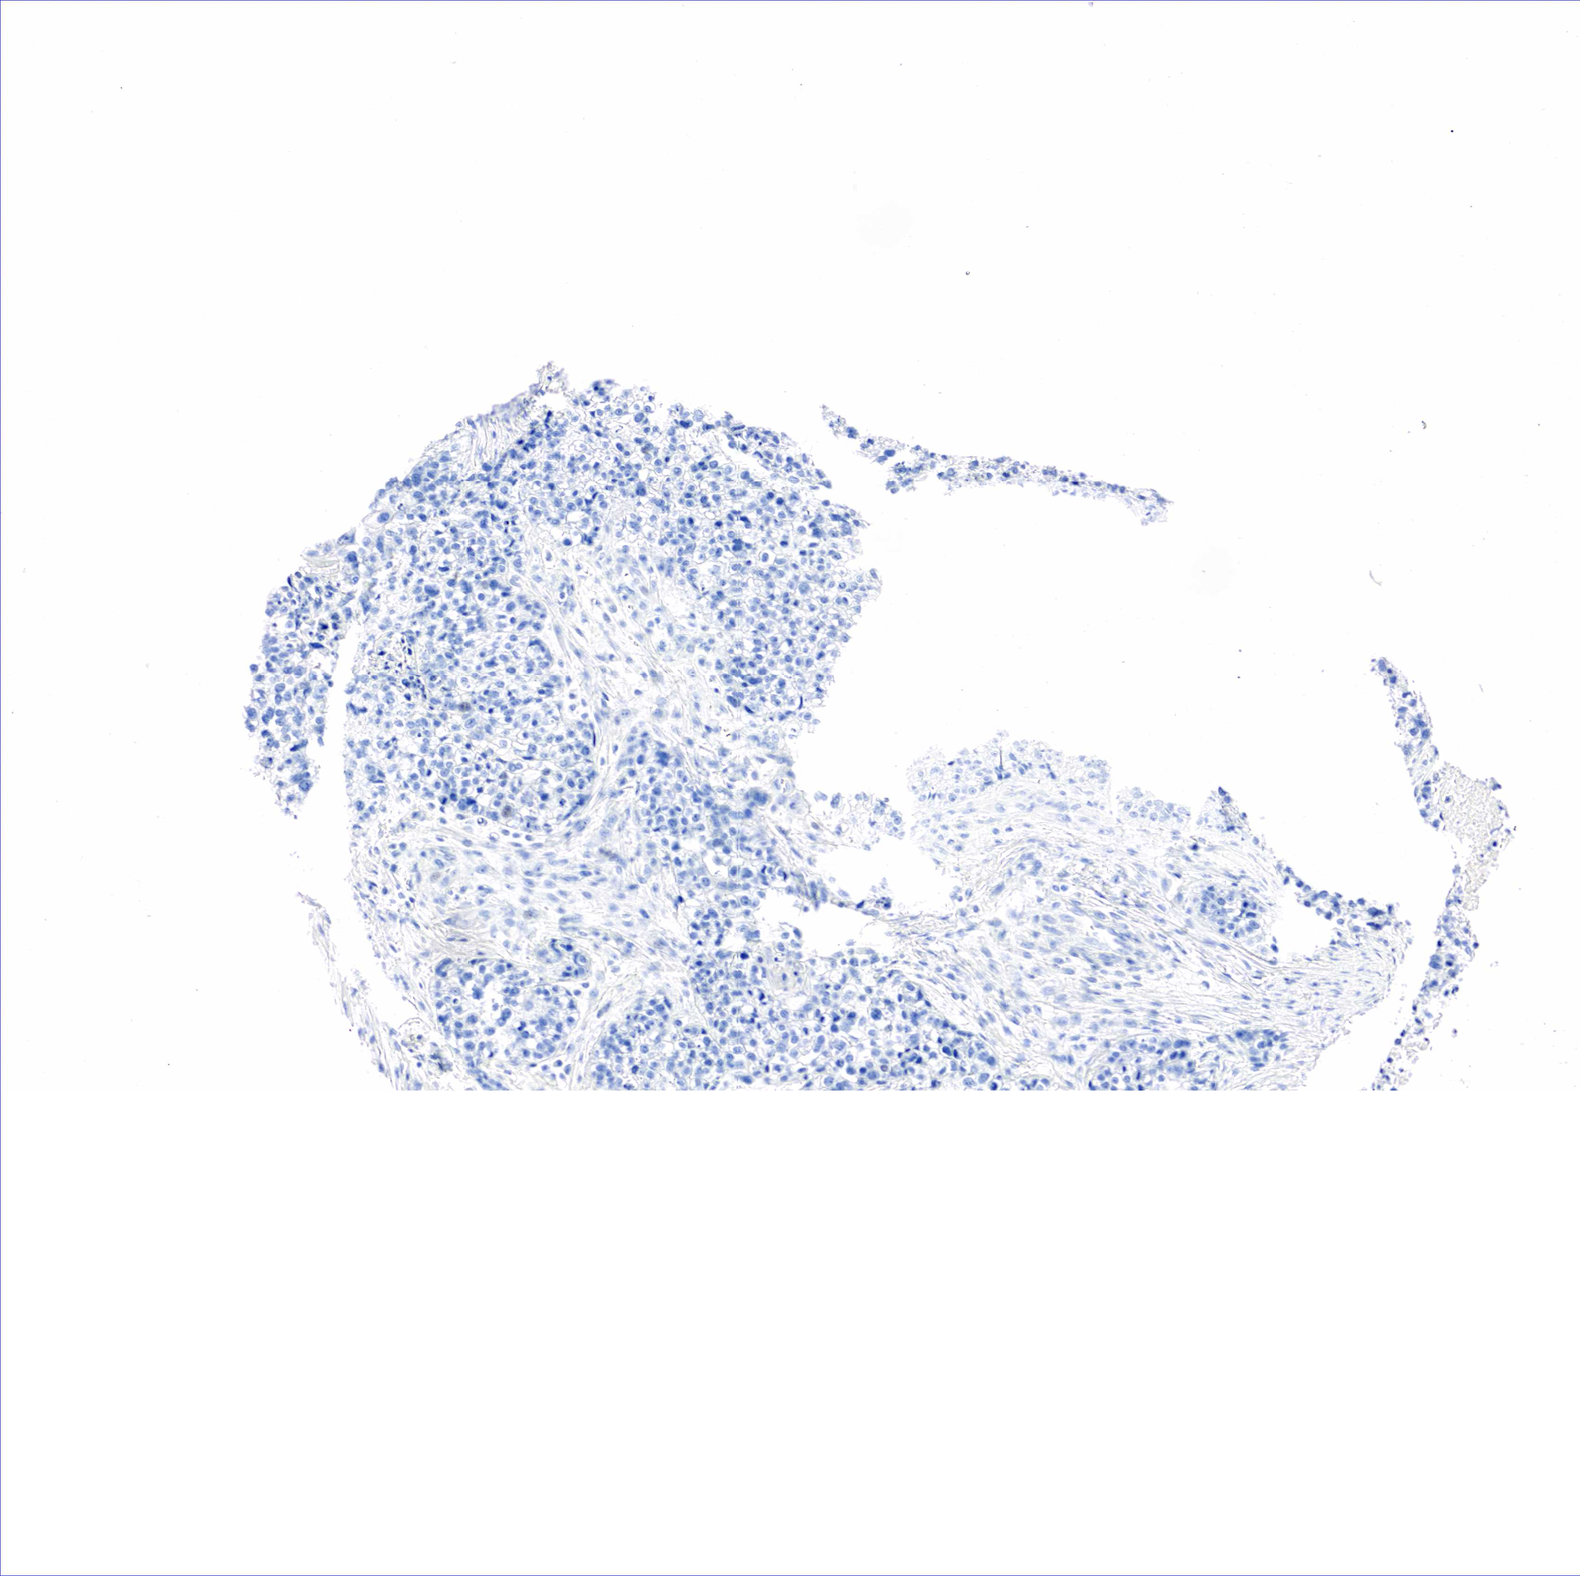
{"staining": {"intensity": "moderate", "quantity": "25%-75%", "location": "nuclear"}, "tissue": "lung cancer", "cell_type": "Tumor cells", "image_type": "cancer", "snomed": [{"axis": "morphology", "description": "Squamous cell carcinoma, NOS"}, {"axis": "topography", "description": "Lymph node"}, {"axis": "topography", "description": "Lung"}], "caption": "Lung squamous cell carcinoma stained with a protein marker shows moderate staining in tumor cells.", "gene": "NKX2-1", "patient": {"sex": "male", "age": 74}}